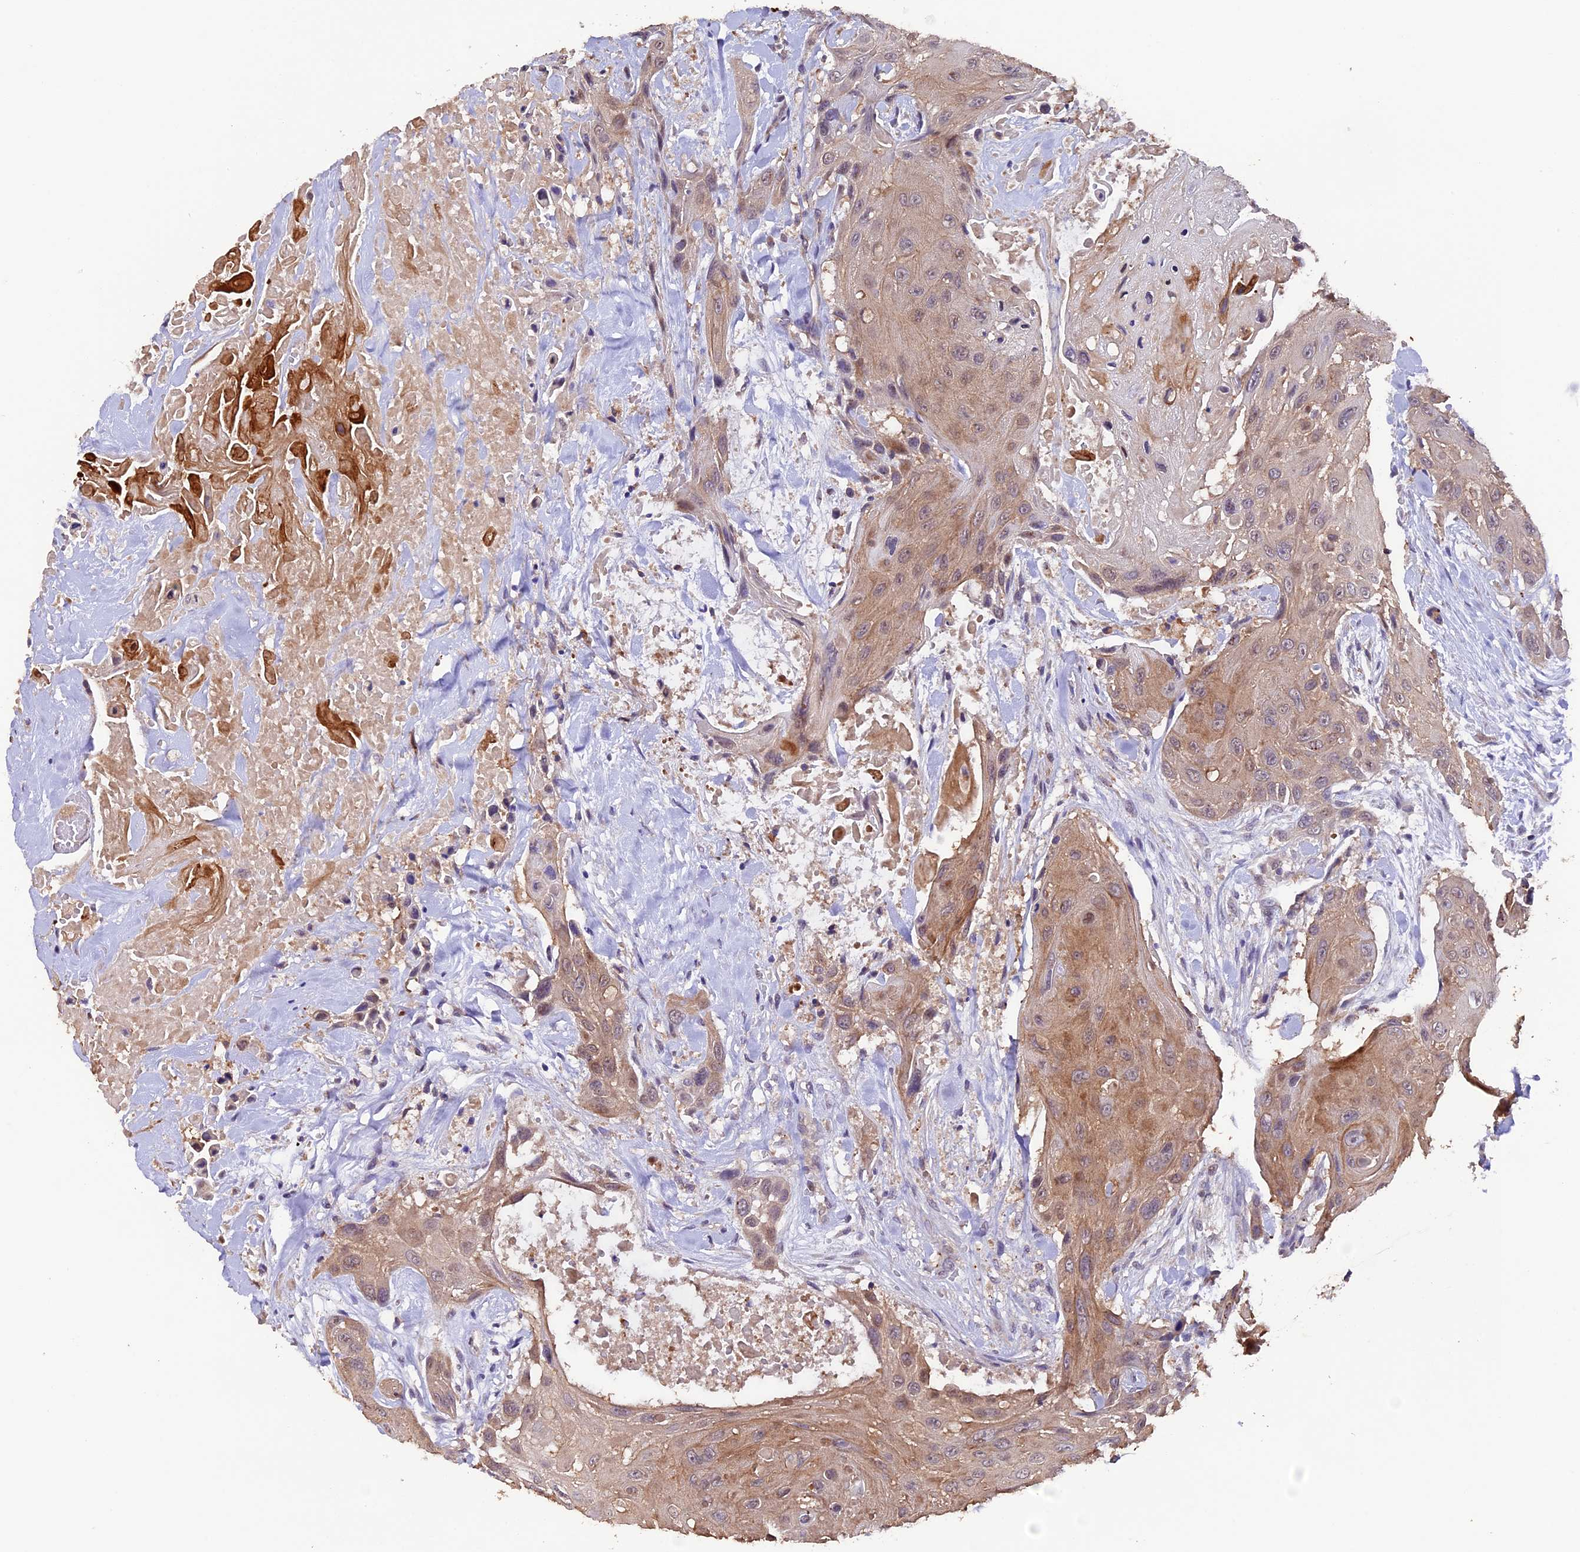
{"staining": {"intensity": "weak", "quantity": ">75%", "location": "cytoplasmic/membranous"}, "tissue": "head and neck cancer", "cell_type": "Tumor cells", "image_type": "cancer", "snomed": [{"axis": "morphology", "description": "Squamous cell carcinoma, NOS"}, {"axis": "topography", "description": "Head-Neck"}], "caption": "Weak cytoplasmic/membranous staining for a protein is identified in approximately >75% of tumor cells of head and neck cancer using immunohistochemistry.", "gene": "NCK2", "patient": {"sex": "male", "age": 81}}